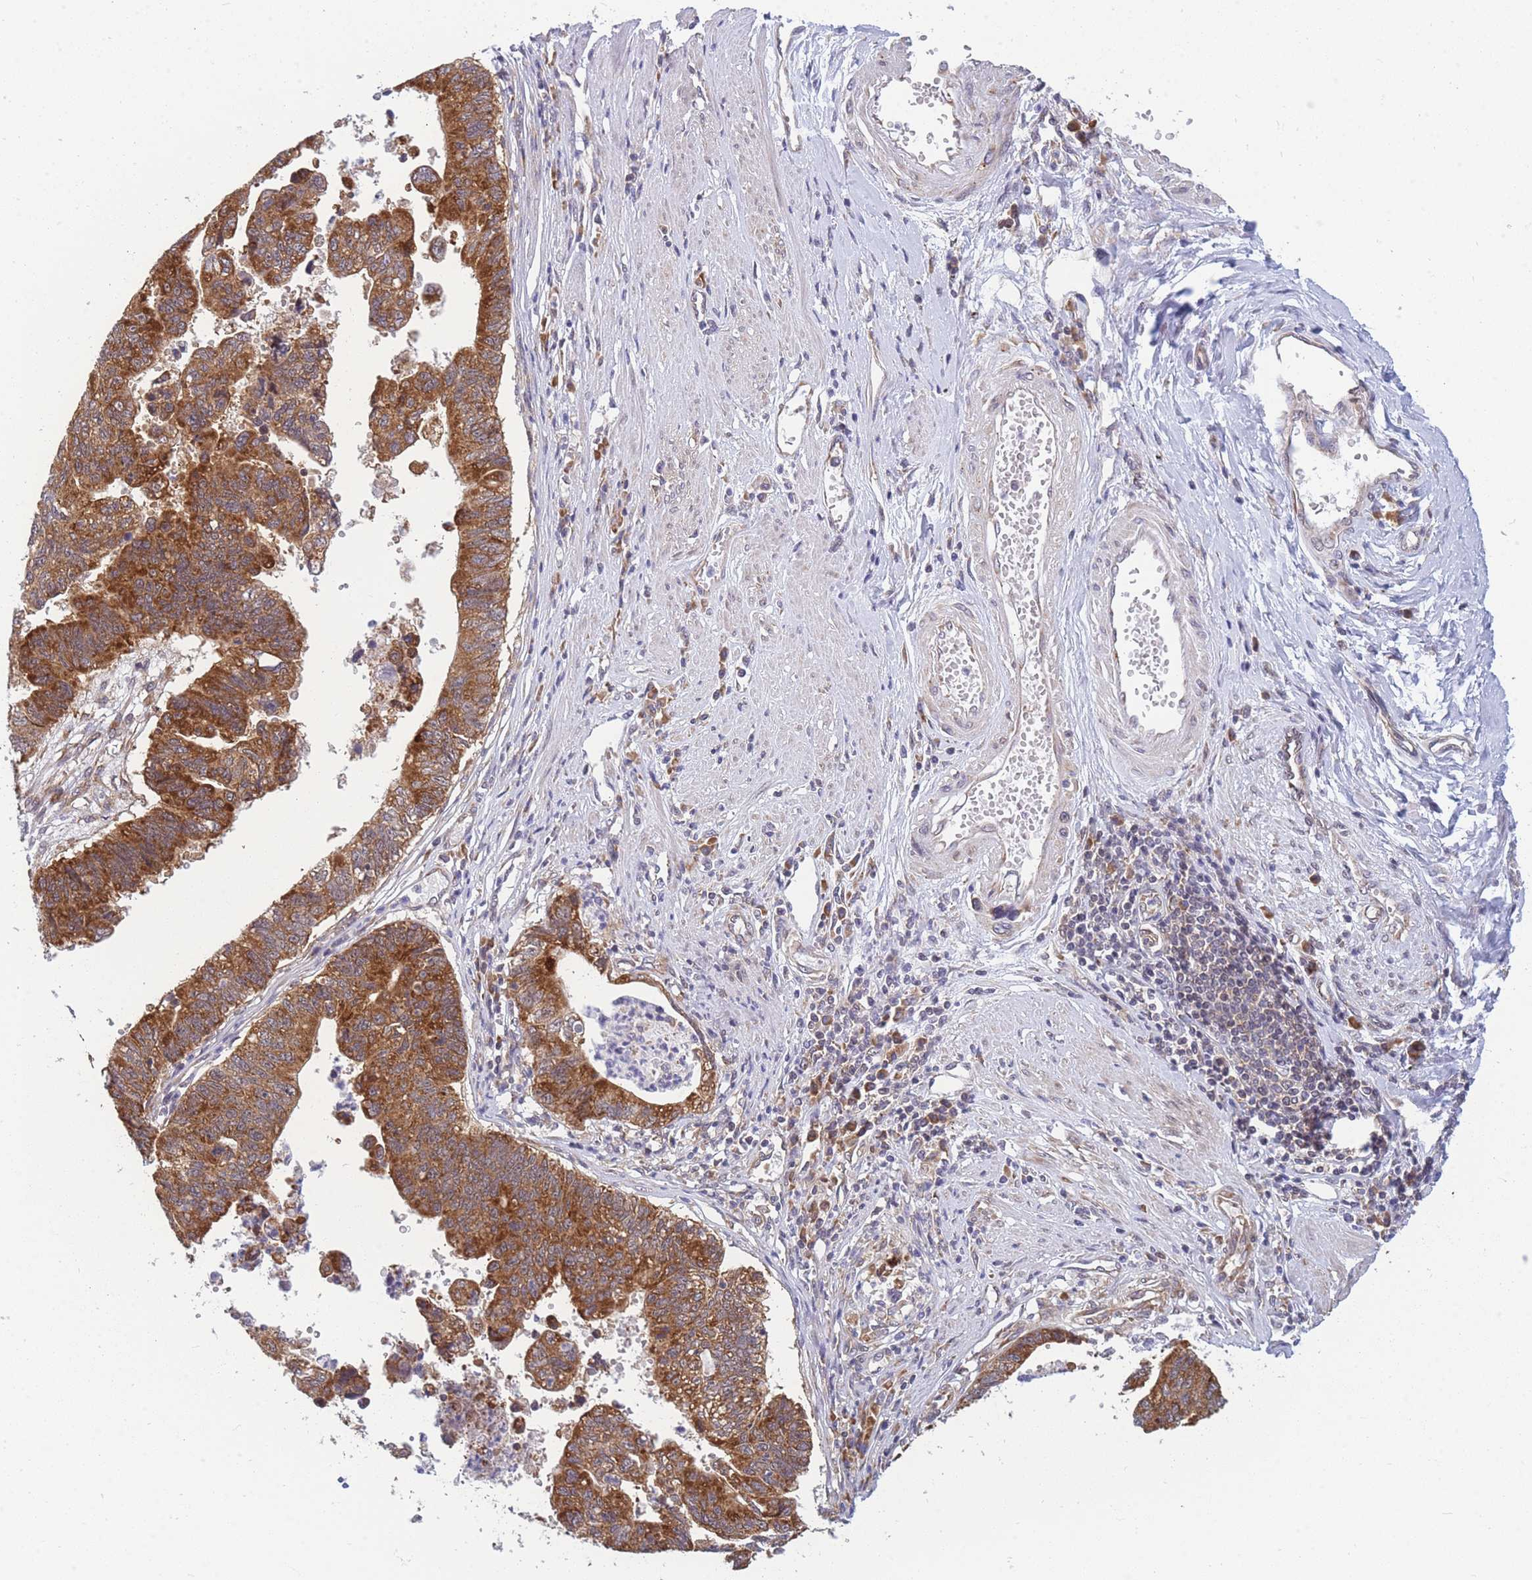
{"staining": {"intensity": "strong", "quantity": ">75%", "location": "cytoplasmic/membranous"}, "tissue": "stomach cancer", "cell_type": "Tumor cells", "image_type": "cancer", "snomed": [{"axis": "morphology", "description": "Adenocarcinoma, NOS"}, {"axis": "topography", "description": "Stomach"}], "caption": "Brown immunohistochemical staining in human stomach cancer (adenocarcinoma) reveals strong cytoplasmic/membranous staining in approximately >75% of tumor cells.", "gene": "MRPL23", "patient": {"sex": "male", "age": 59}}